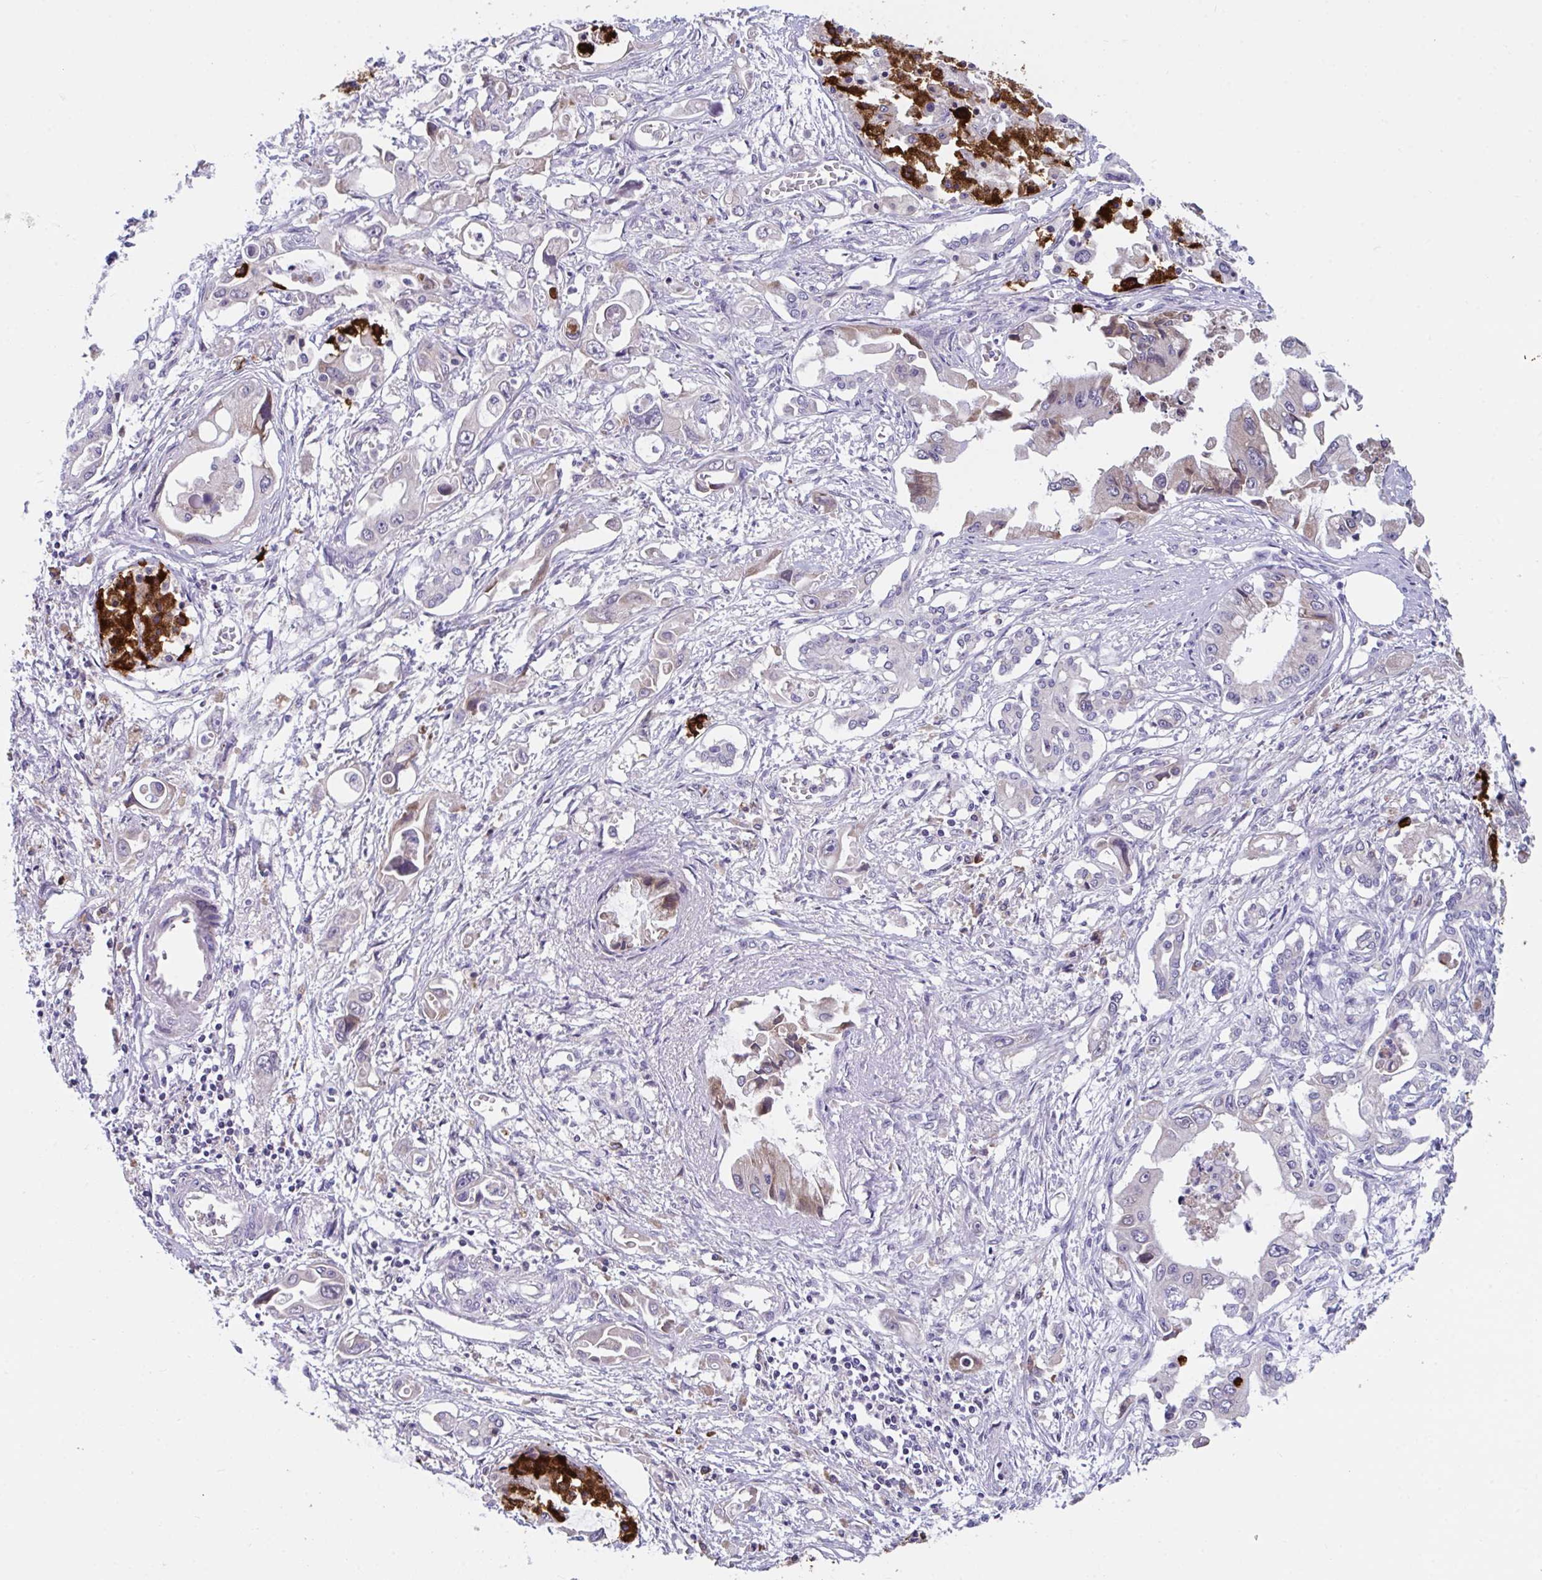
{"staining": {"intensity": "moderate", "quantity": "<25%", "location": "cytoplasmic/membranous"}, "tissue": "pancreatic cancer", "cell_type": "Tumor cells", "image_type": "cancer", "snomed": [{"axis": "morphology", "description": "Adenocarcinoma, NOS"}, {"axis": "topography", "description": "Pancreas"}], "caption": "This photomicrograph demonstrates pancreatic cancer stained with immunohistochemistry (IHC) to label a protein in brown. The cytoplasmic/membranous of tumor cells show moderate positivity for the protein. Nuclei are counter-stained blue.", "gene": "SUSD4", "patient": {"sex": "male", "age": 84}}